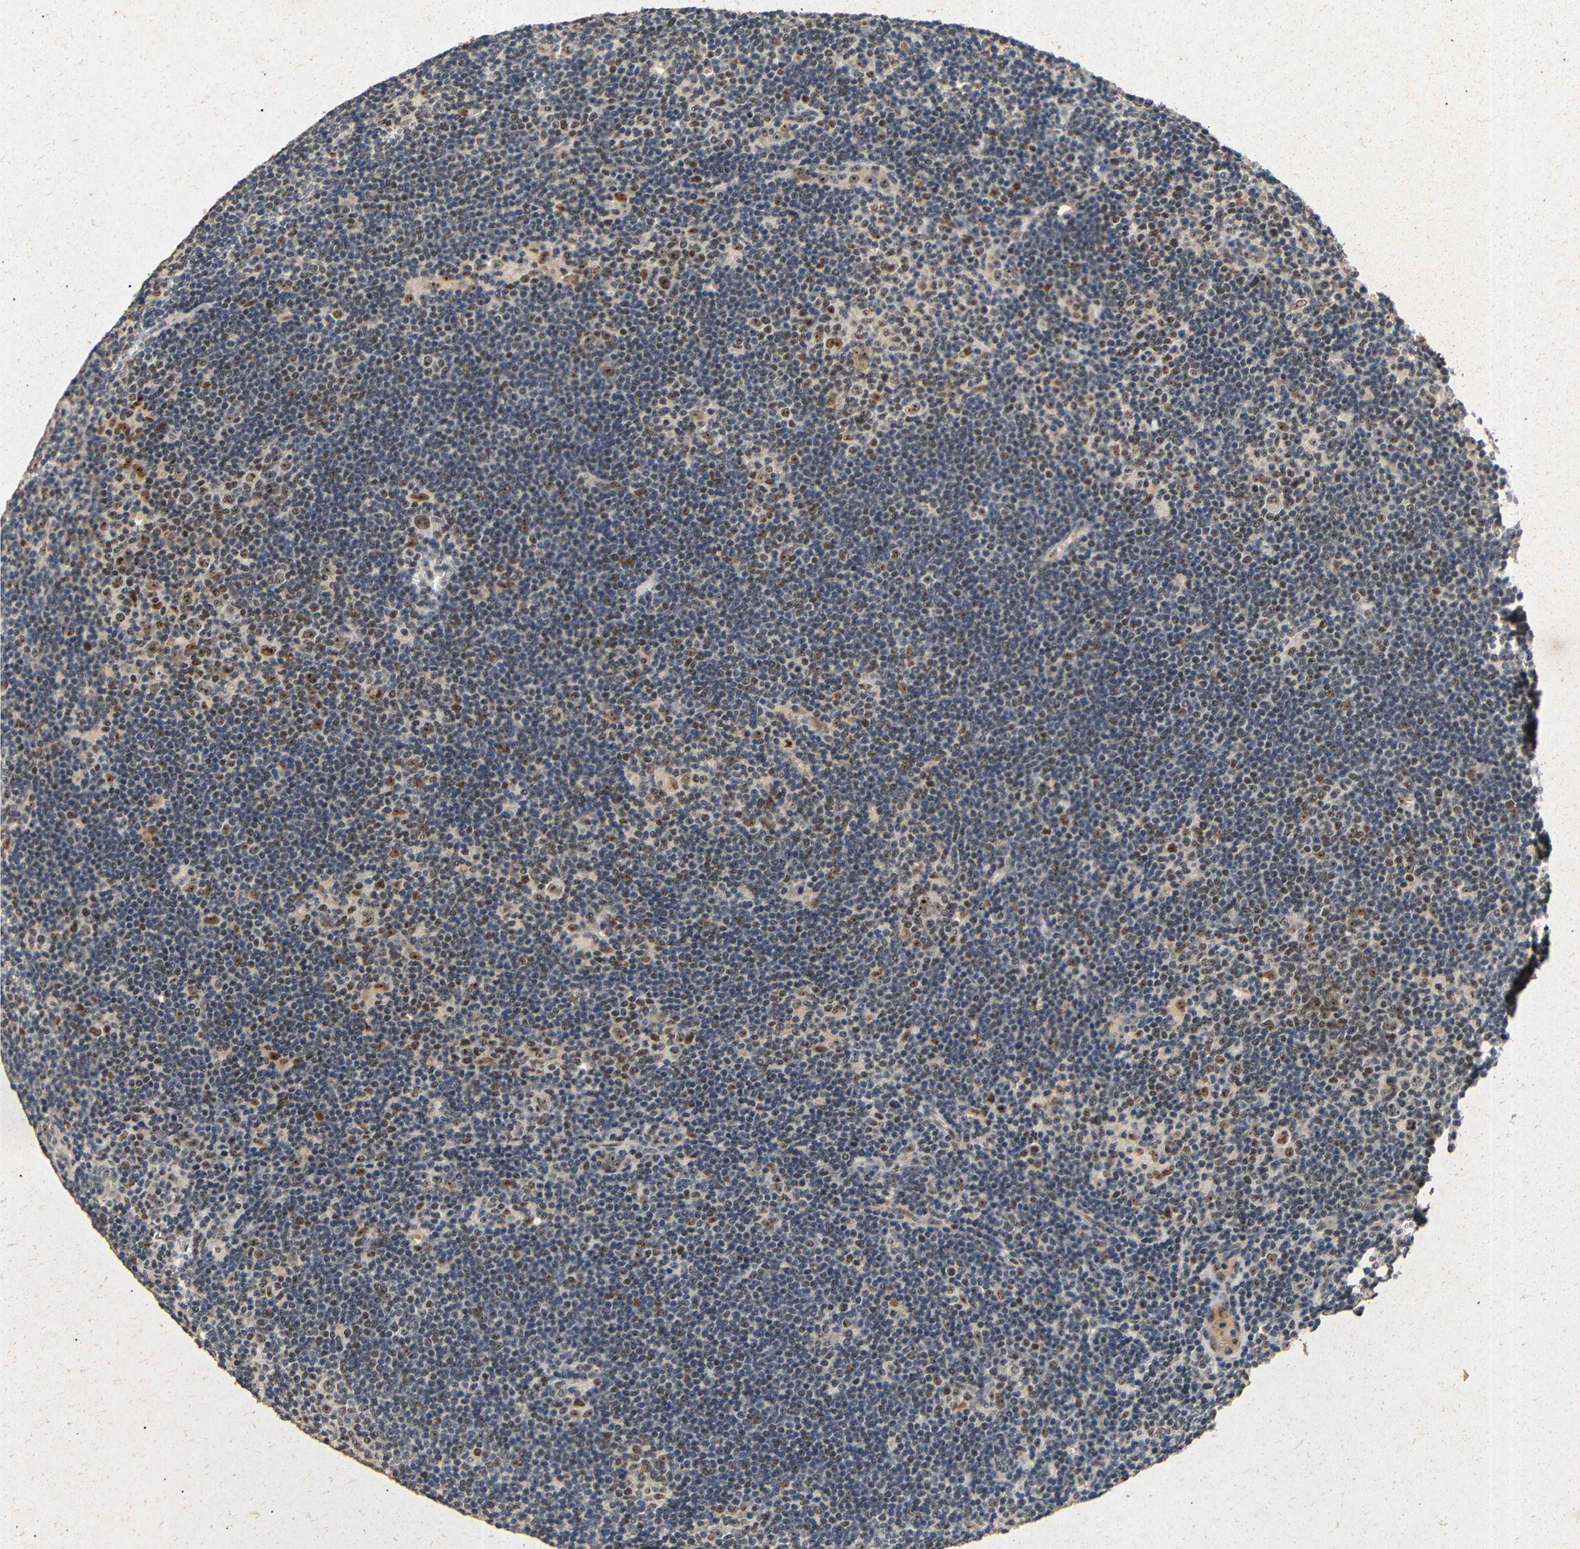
{"staining": {"intensity": "moderate", "quantity": ">75%", "location": "nuclear"}, "tissue": "lymphoma", "cell_type": "Tumor cells", "image_type": "cancer", "snomed": [{"axis": "morphology", "description": "Hodgkin's disease, NOS"}, {"axis": "topography", "description": "Lymph node"}], "caption": "Hodgkin's disease stained with a protein marker displays moderate staining in tumor cells.", "gene": "PARN", "patient": {"sex": "female", "age": 57}}